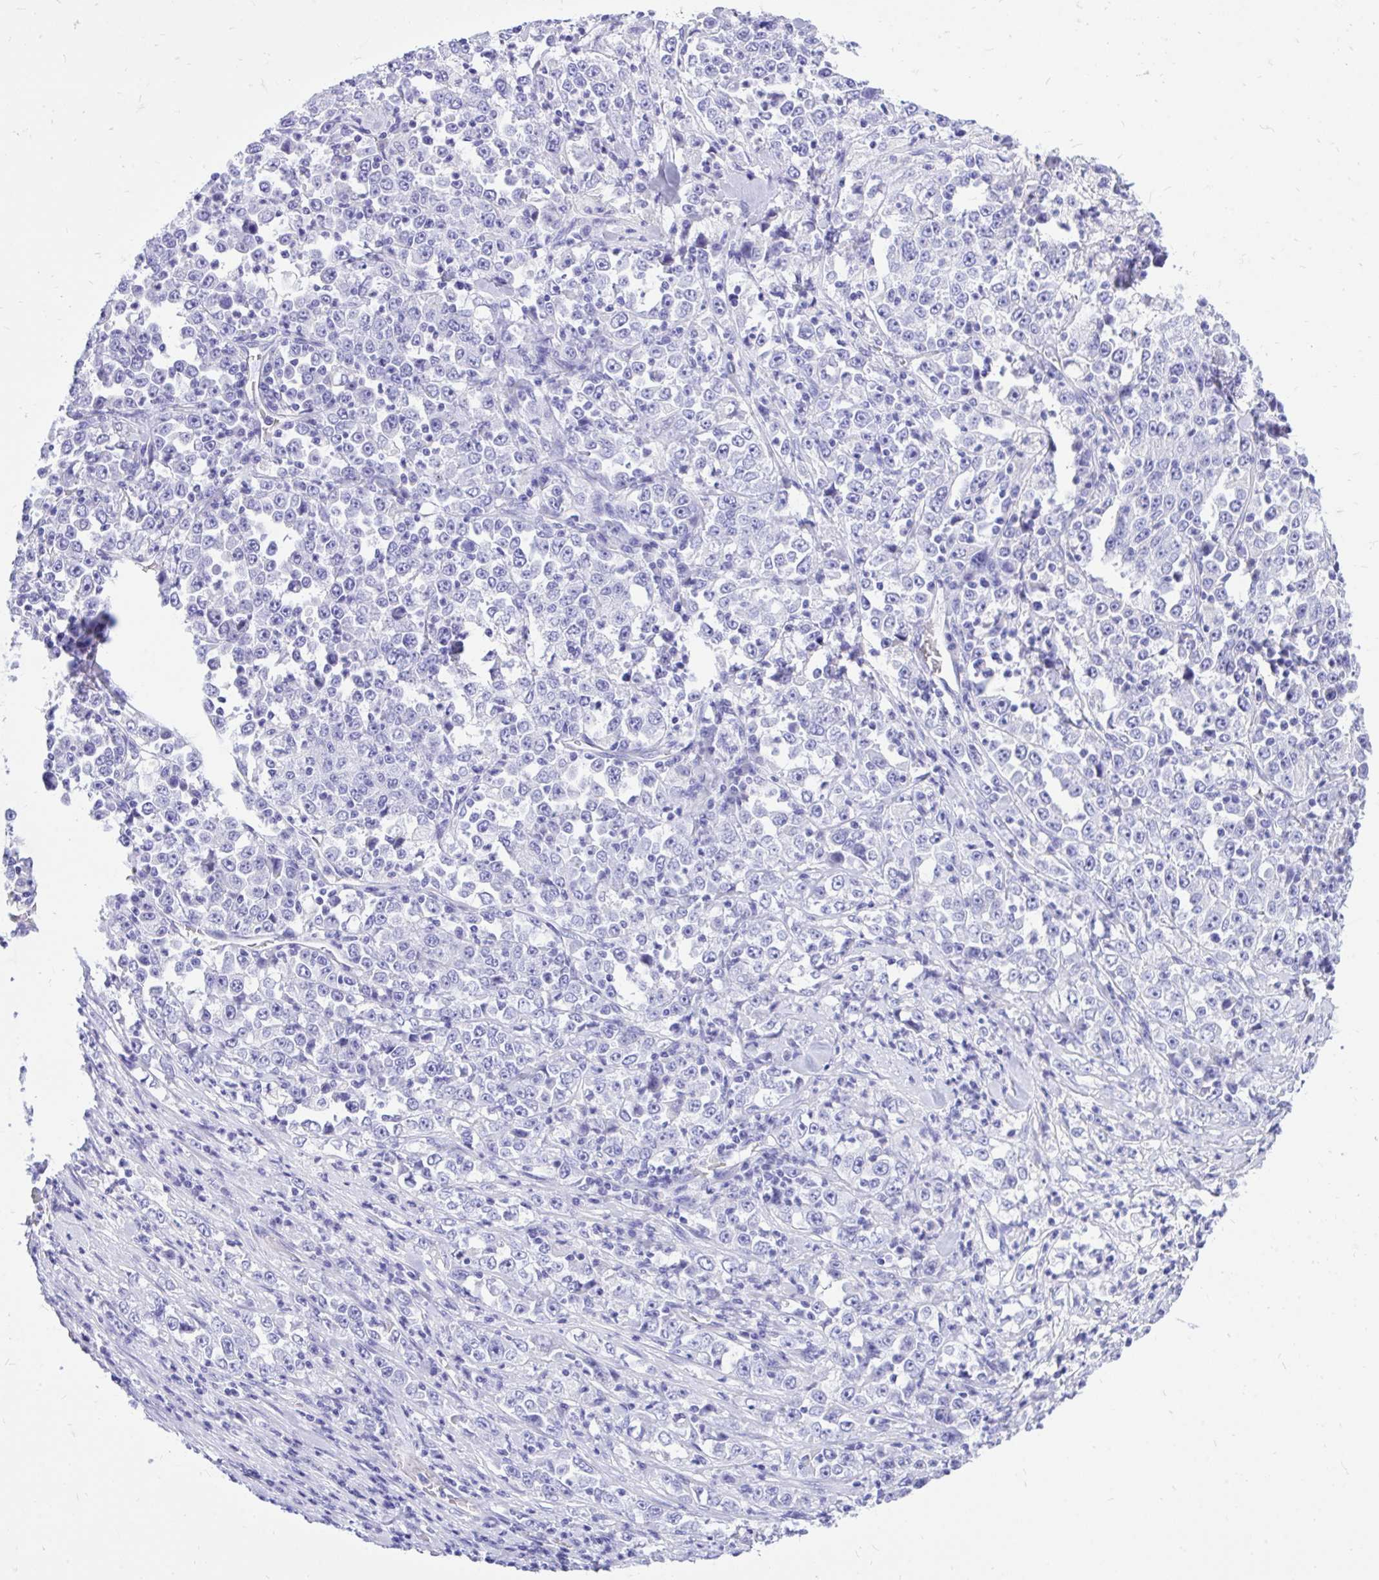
{"staining": {"intensity": "negative", "quantity": "none", "location": "none"}, "tissue": "stomach cancer", "cell_type": "Tumor cells", "image_type": "cancer", "snomed": [{"axis": "morphology", "description": "Normal tissue, NOS"}, {"axis": "morphology", "description": "Adenocarcinoma, NOS"}, {"axis": "topography", "description": "Stomach, upper"}, {"axis": "topography", "description": "Stomach"}], "caption": "This histopathology image is of stomach cancer stained with immunohistochemistry (IHC) to label a protein in brown with the nuclei are counter-stained blue. There is no staining in tumor cells.", "gene": "MON1A", "patient": {"sex": "male", "age": 59}}